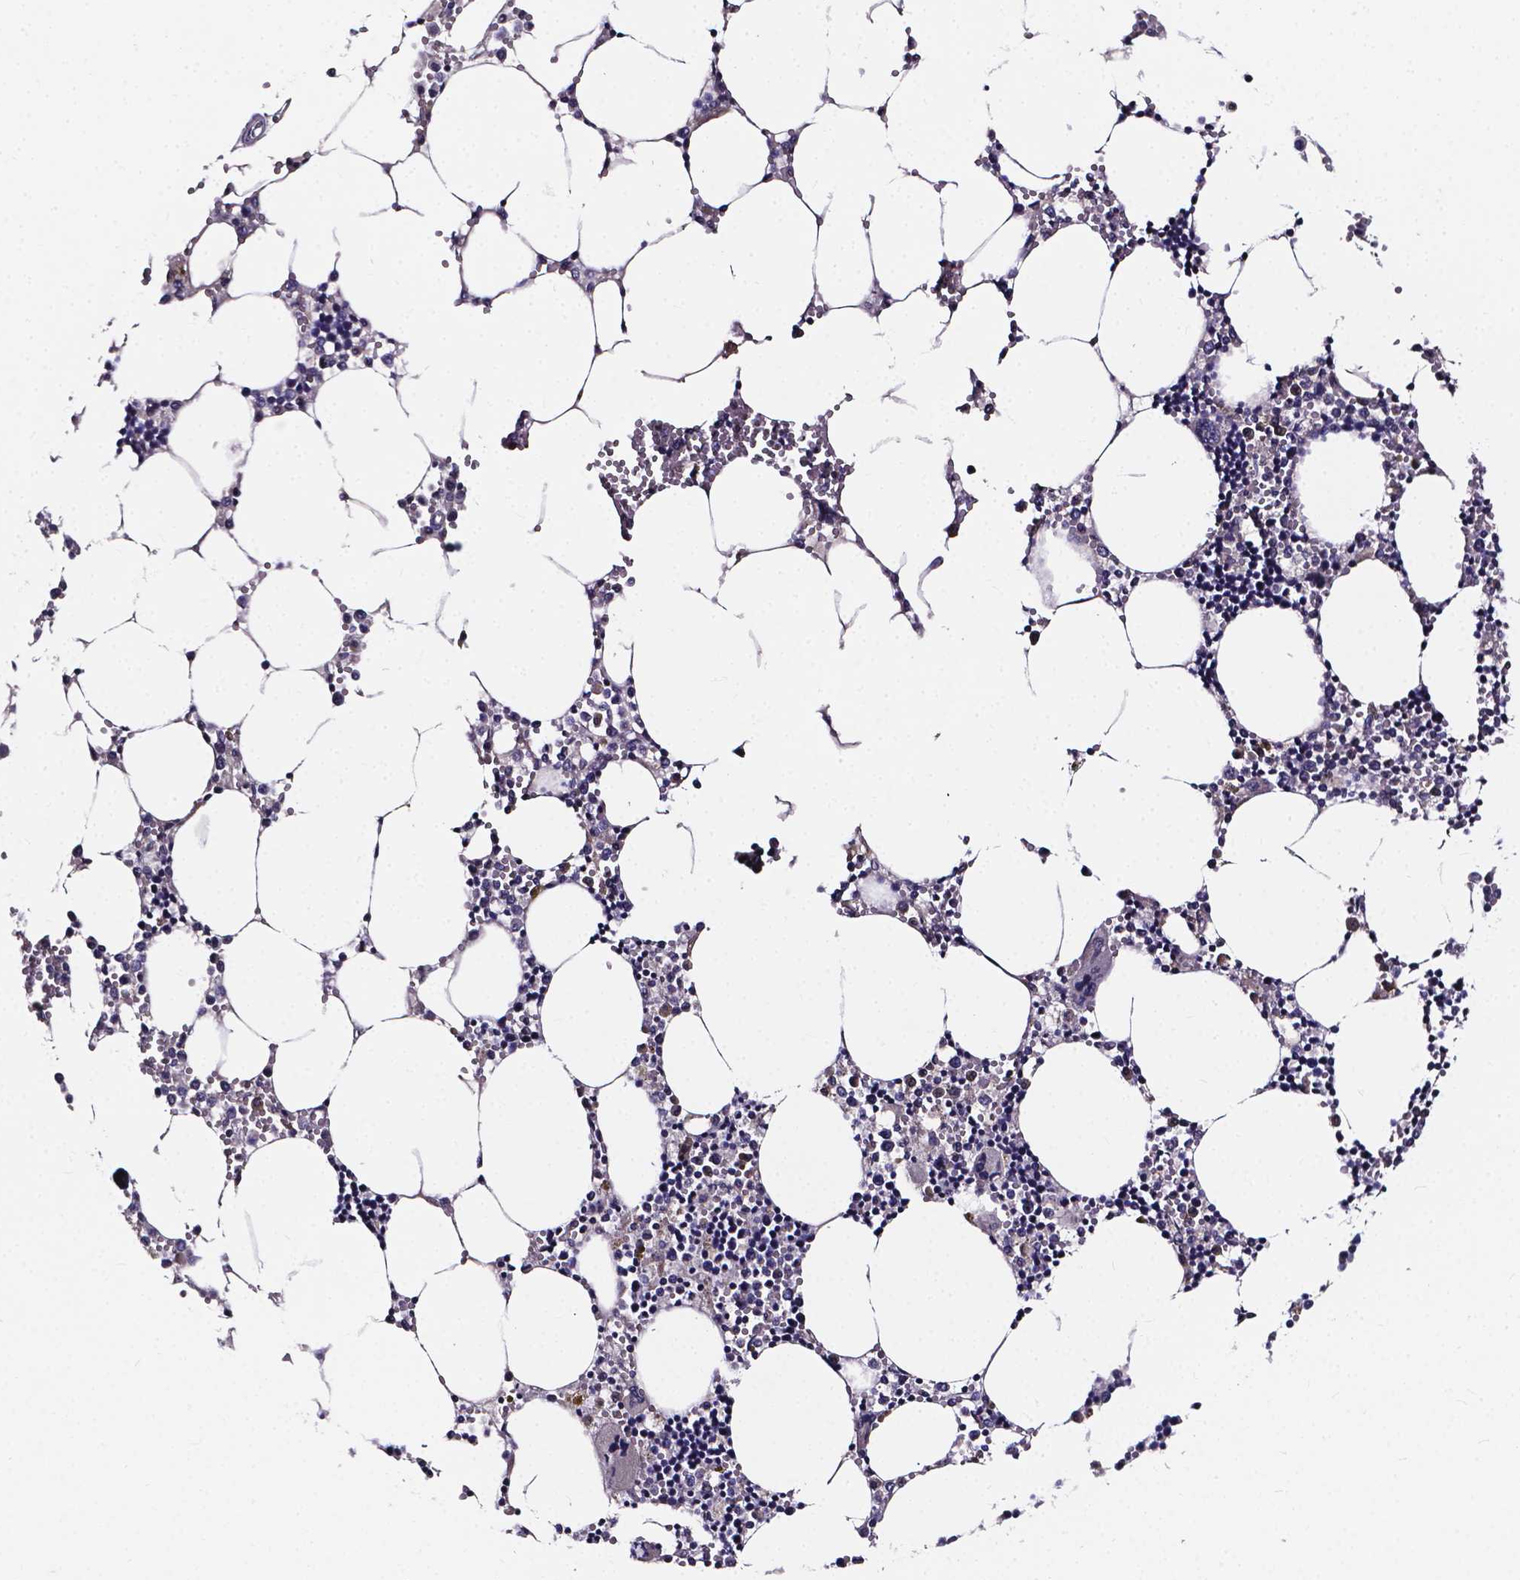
{"staining": {"intensity": "negative", "quantity": "none", "location": "none"}, "tissue": "bone marrow", "cell_type": "Hematopoietic cells", "image_type": "normal", "snomed": [{"axis": "morphology", "description": "Normal tissue, NOS"}, {"axis": "topography", "description": "Bone marrow"}], "caption": "Immunohistochemistry (IHC) photomicrograph of benign human bone marrow stained for a protein (brown), which reveals no positivity in hematopoietic cells. (DAB IHC visualized using brightfield microscopy, high magnification).", "gene": "SPOCD1", "patient": {"sex": "male", "age": 54}}